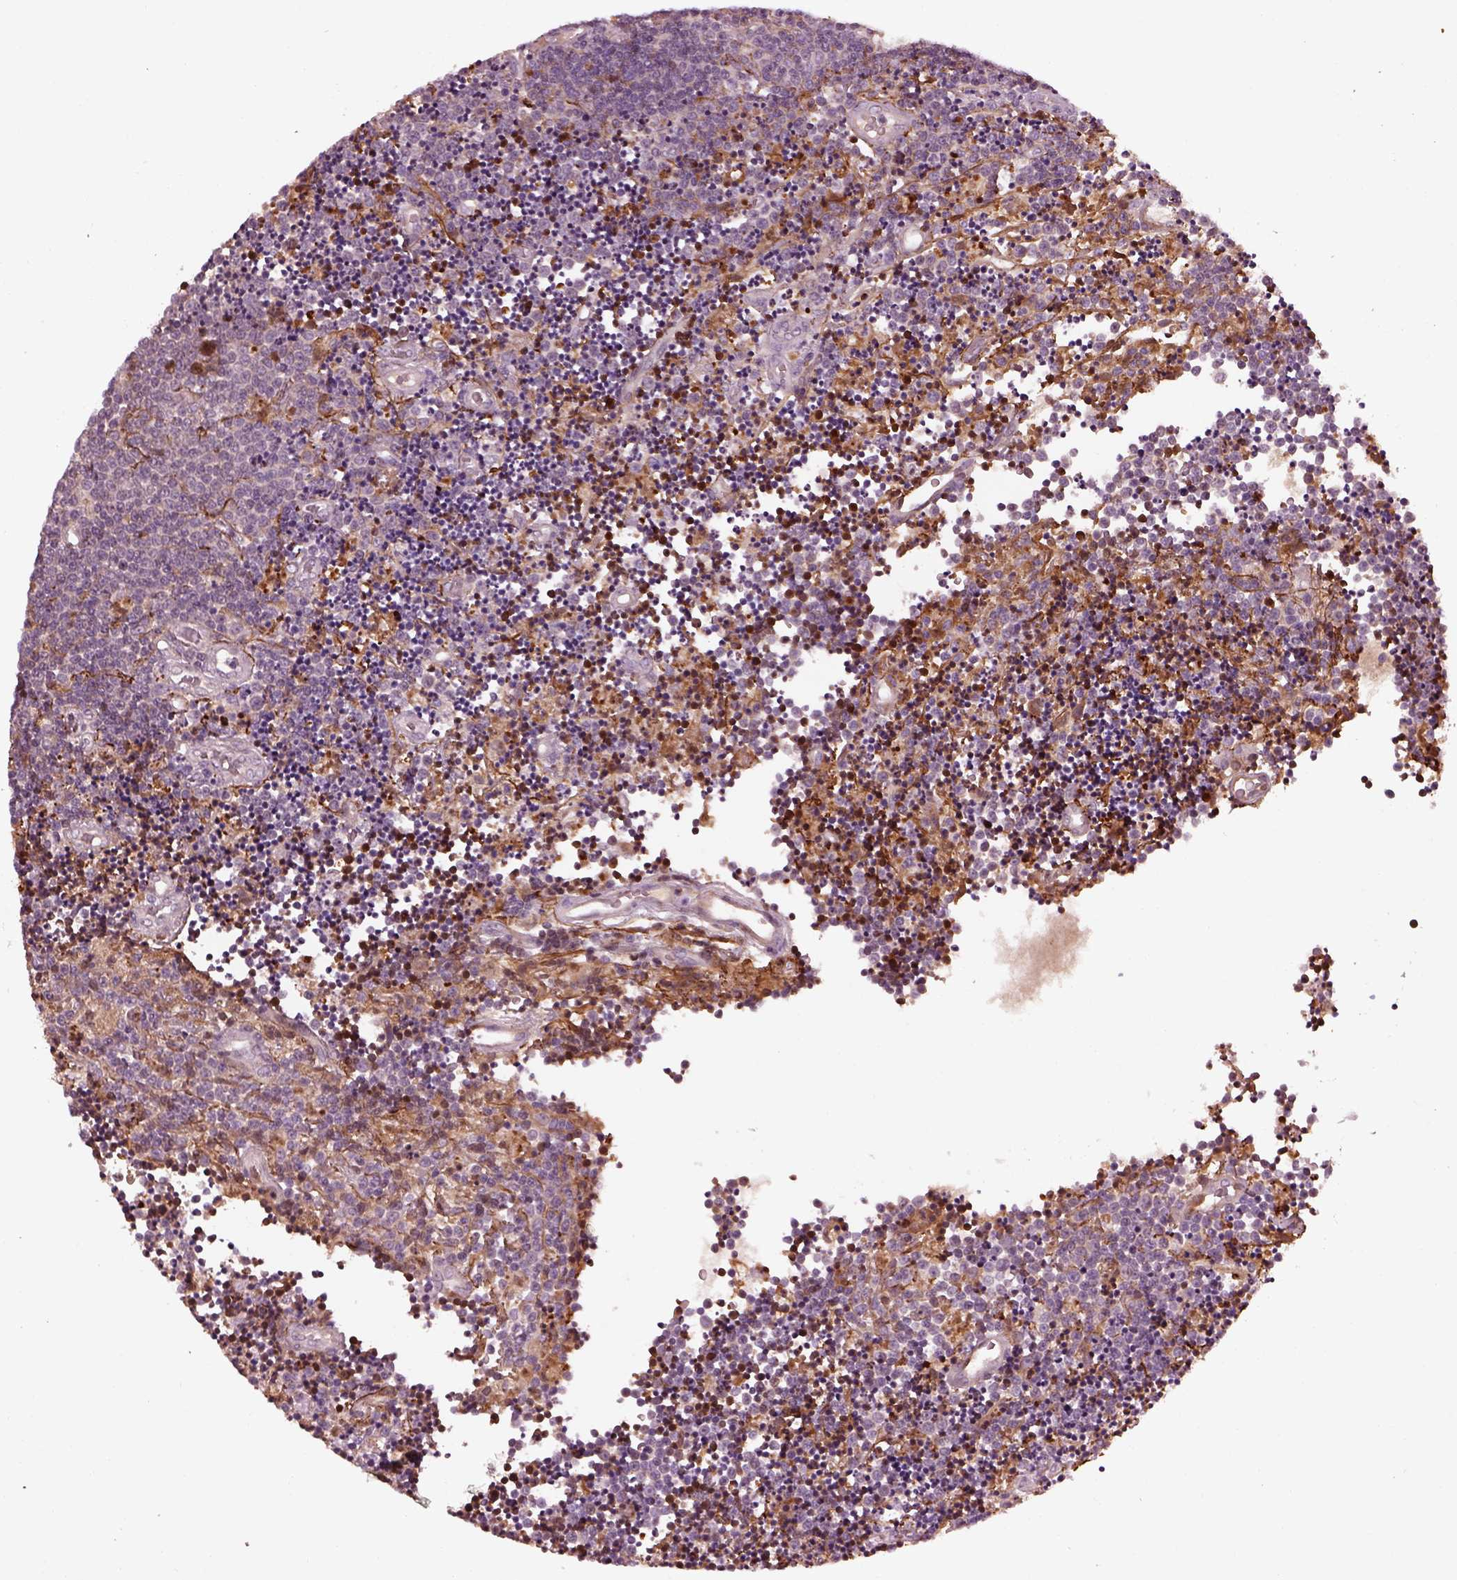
{"staining": {"intensity": "negative", "quantity": "none", "location": "none"}, "tissue": "lymphoma", "cell_type": "Tumor cells", "image_type": "cancer", "snomed": [{"axis": "morphology", "description": "Malignant lymphoma, non-Hodgkin's type, Low grade"}, {"axis": "topography", "description": "Brain"}], "caption": "Immunohistochemistry (IHC) histopathology image of lymphoma stained for a protein (brown), which reveals no expression in tumor cells.", "gene": "EFEMP1", "patient": {"sex": "female", "age": 66}}